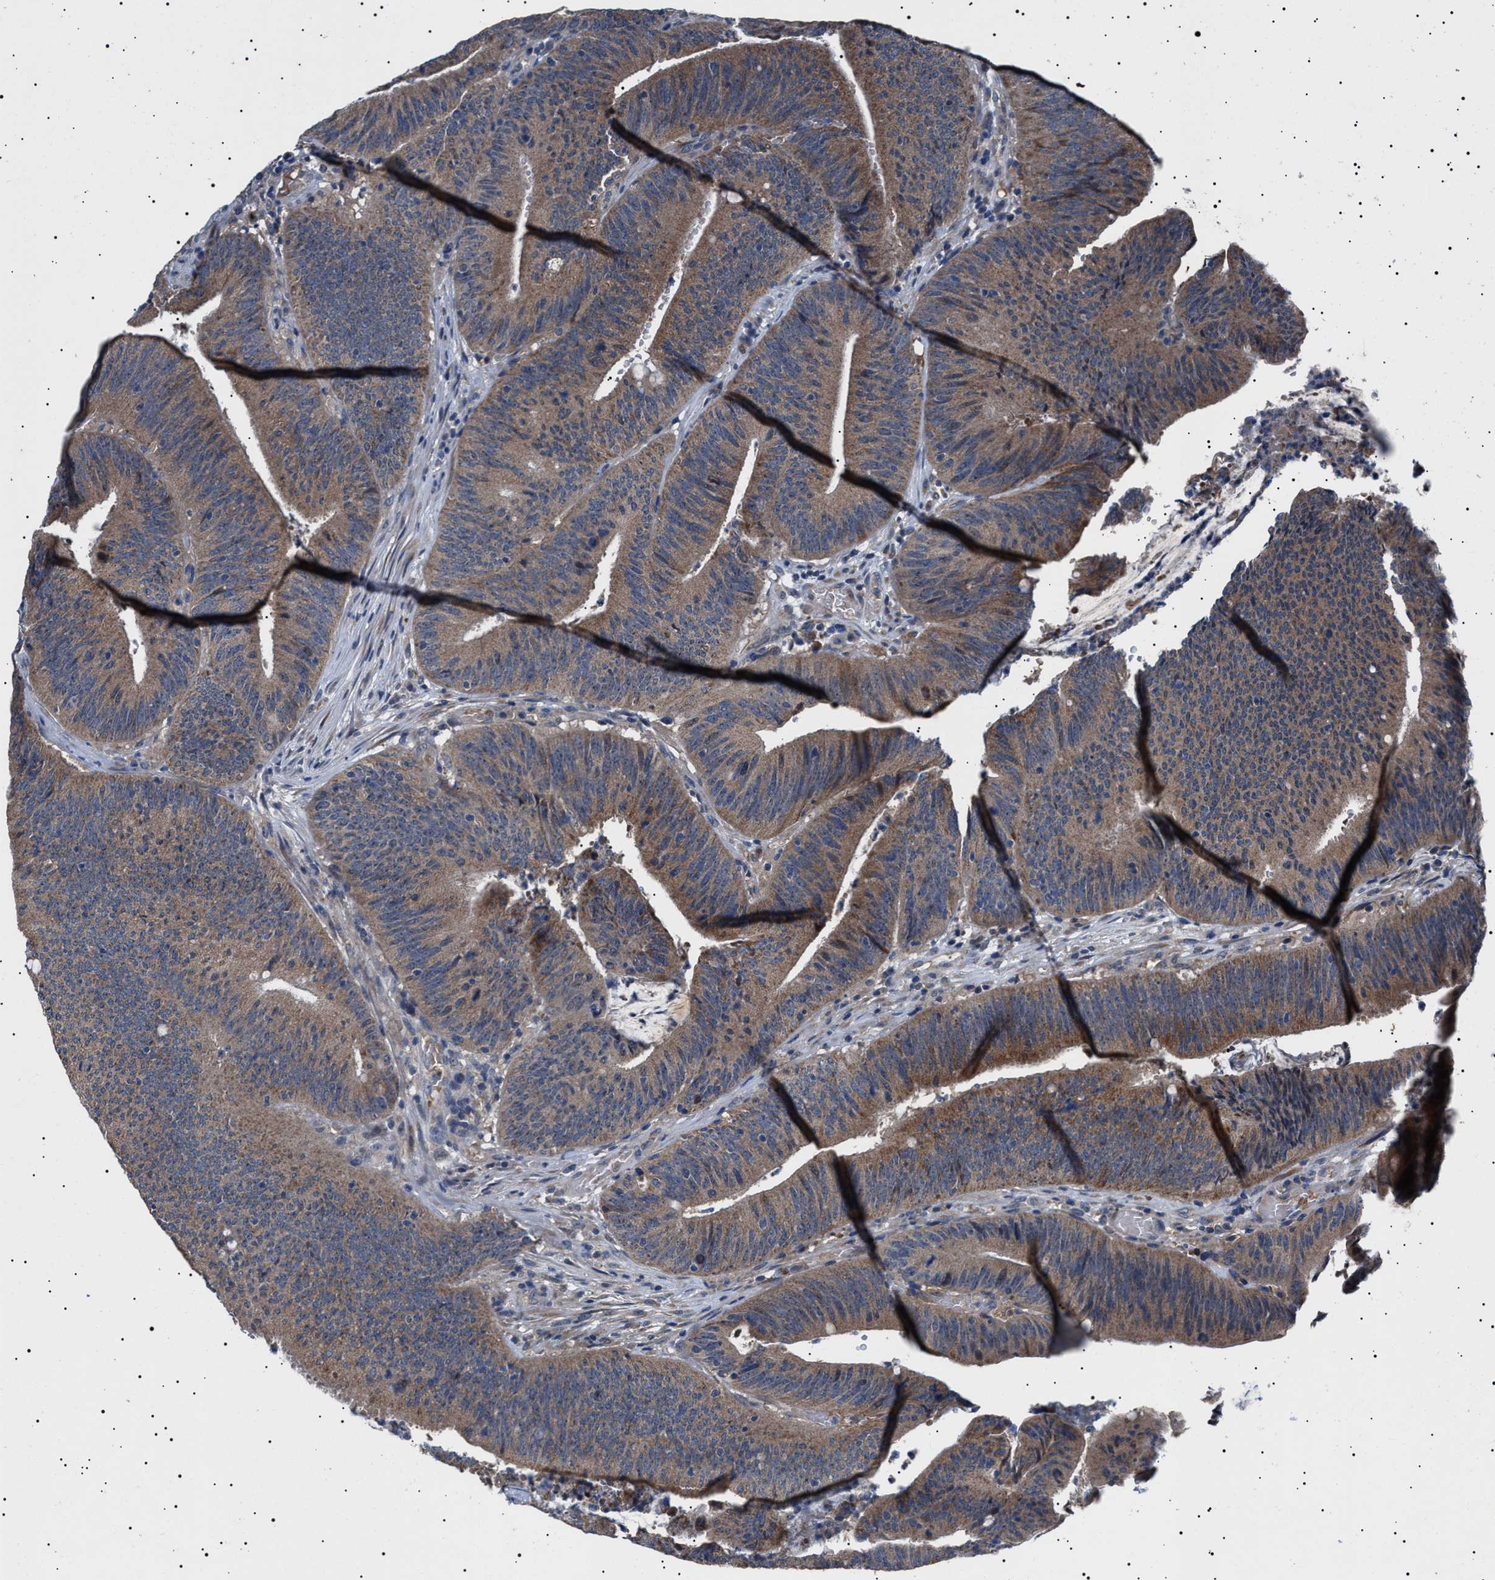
{"staining": {"intensity": "moderate", "quantity": ">75%", "location": "cytoplasmic/membranous"}, "tissue": "colorectal cancer", "cell_type": "Tumor cells", "image_type": "cancer", "snomed": [{"axis": "morphology", "description": "Normal tissue, NOS"}, {"axis": "morphology", "description": "Adenocarcinoma, NOS"}, {"axis": "topography", "description": "Rectum"}], "caption": "Human colorectal adenocarcinoma stained with a protein marker exhibits moderate staining in tumor cells.", "gene": "PTRH1", "patient": {"sex": "female", "age": 66}}